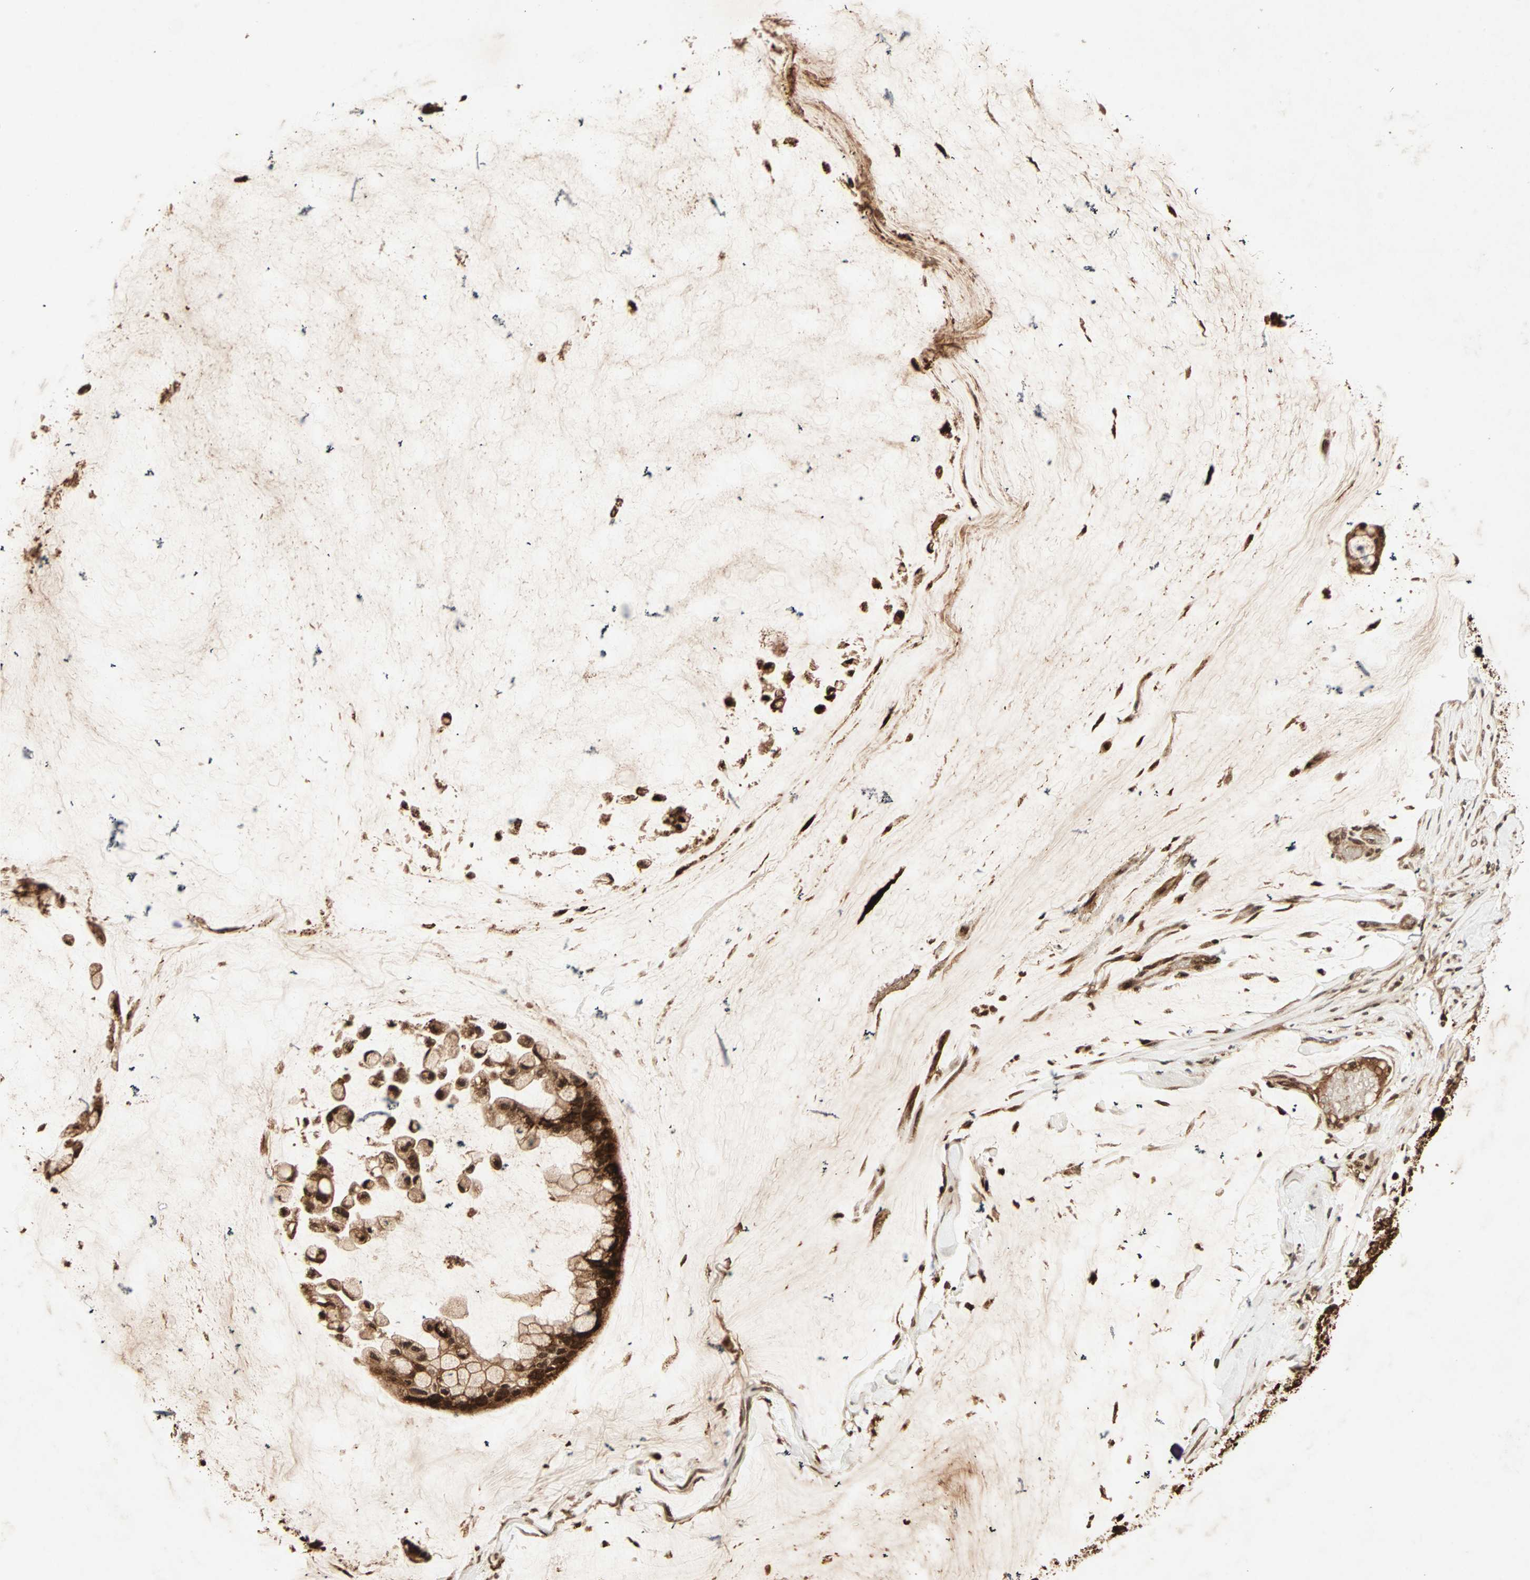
{"staining": {"intensity": "strong", "quantity": ">75%", "location": "cytoplasmic/membranous,nuclear"}, "tissue": "ovarian cancer", "cell_type": "Tumor cells", "image_type": "cancer", "snomed": [{"axis": "morphology", "description": "Cystadenocarcinoma, mucinous, NOS"}, {"axis": "topography", "description": "Ovary"}], "caption": "Immunohistochemistry histopathology image of neoplastic tissue: human ovarian cancer (mucinous cystadenocarcinoma) stained using immunohistochemistry shows high levels of strong protein expression localized specifically in the cytoplasmic/membranous and nuclear of tumor cells, appearing as a cytoplasmic/membranous and nuclear brown color.", "gene": "RFFL", "patient": {"sex": "female", "age": 39}}